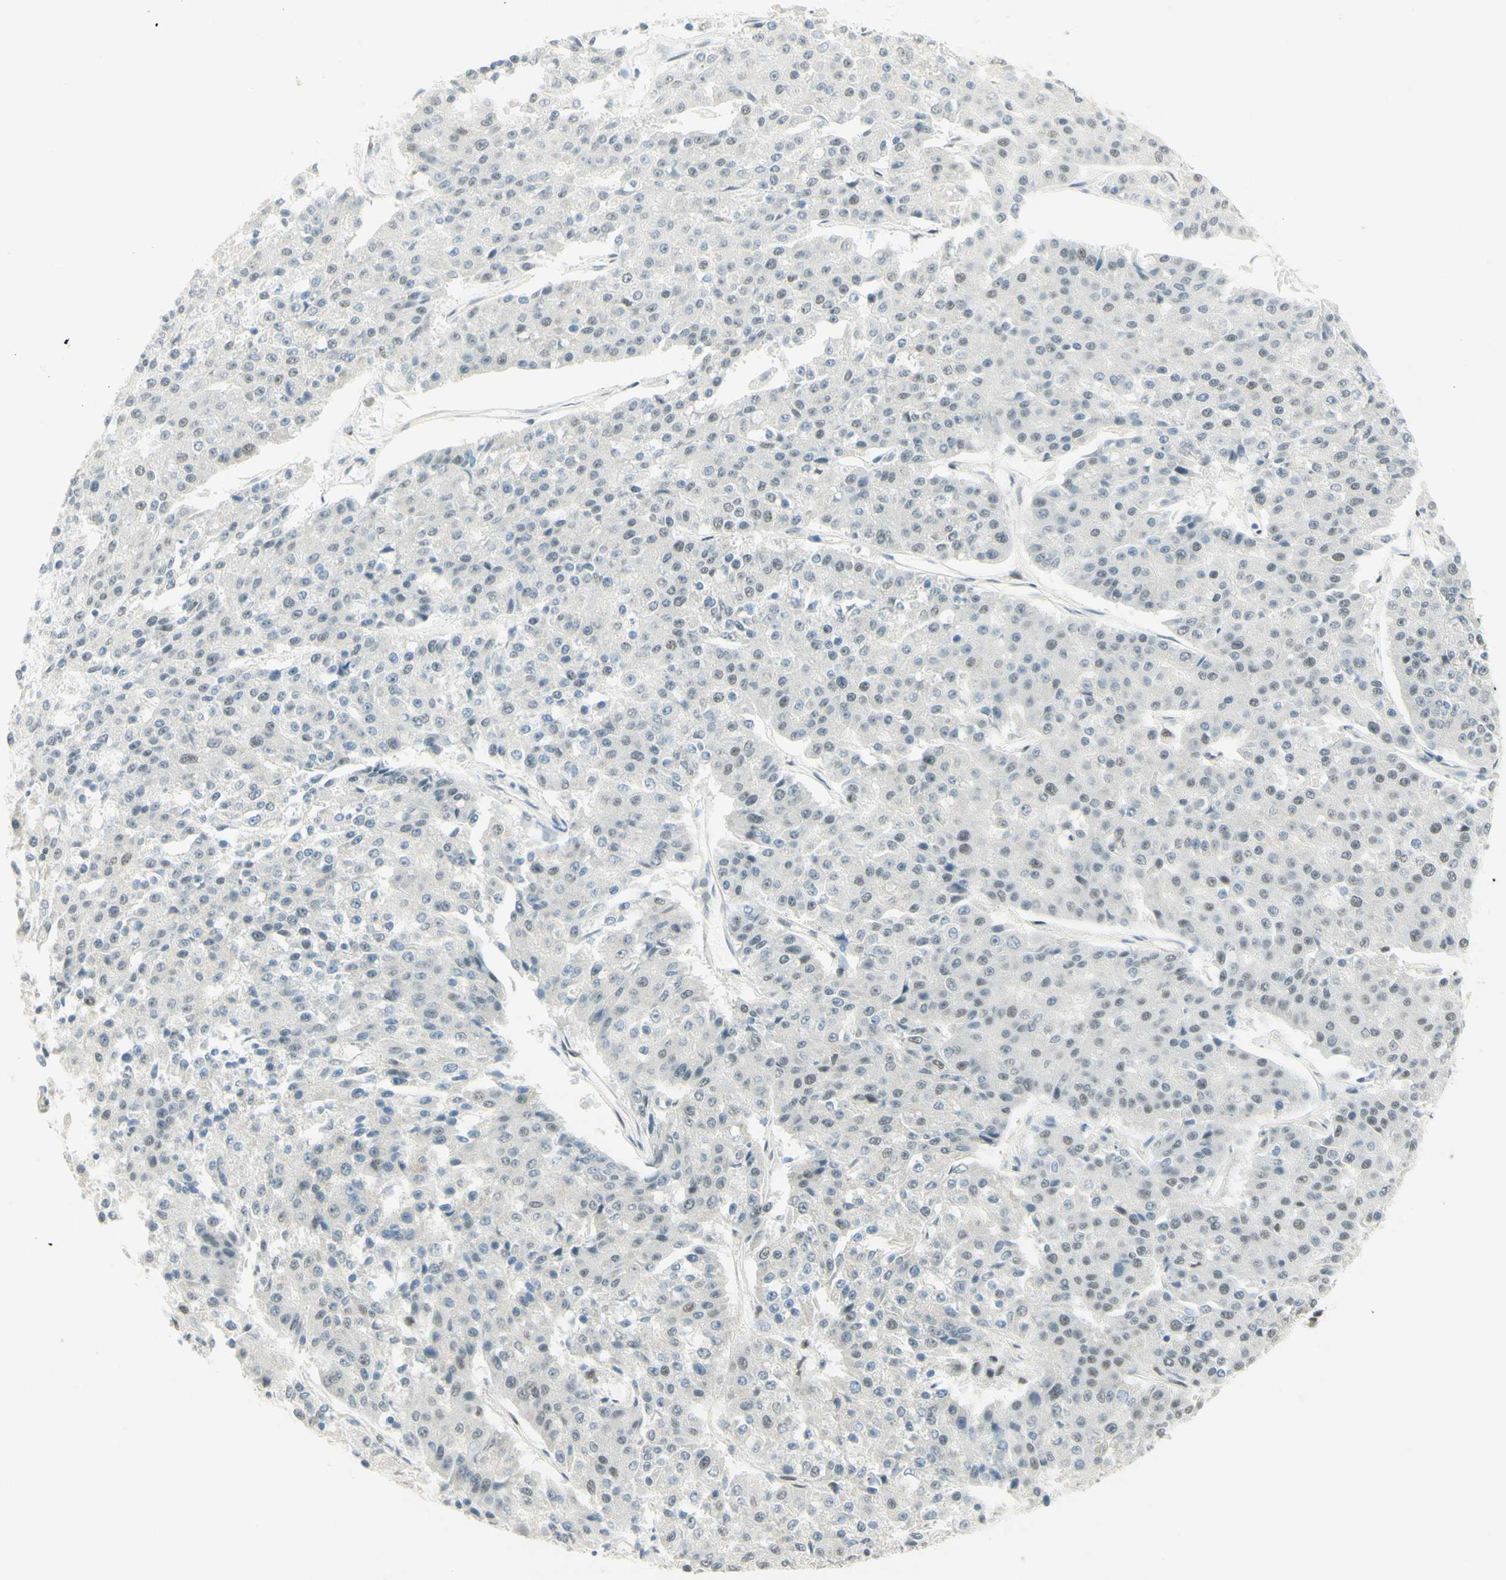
{"staining": {"intensity": "weak", "quantity": "25%-75%", "location": "nuclear"}, "tissue": "pancreatic cancer", "cell_type": "Tumor cells", "image_type": "cancer", "snomed": [{"axis": "morphology", "description": "Adenocarcinoma, NOS"}, {"axis": "topography", "description": "Pancreas"}], "caption": "This photomicrograph exhibits immunohistochemistry (IHC) staining of human adenocarcinoma (pancreatic), with low weak nuclear staining in approximately 25%-75% of tumor cells.", "gene": "PMS2", "patient": {"sex": "male", "age": 50}}